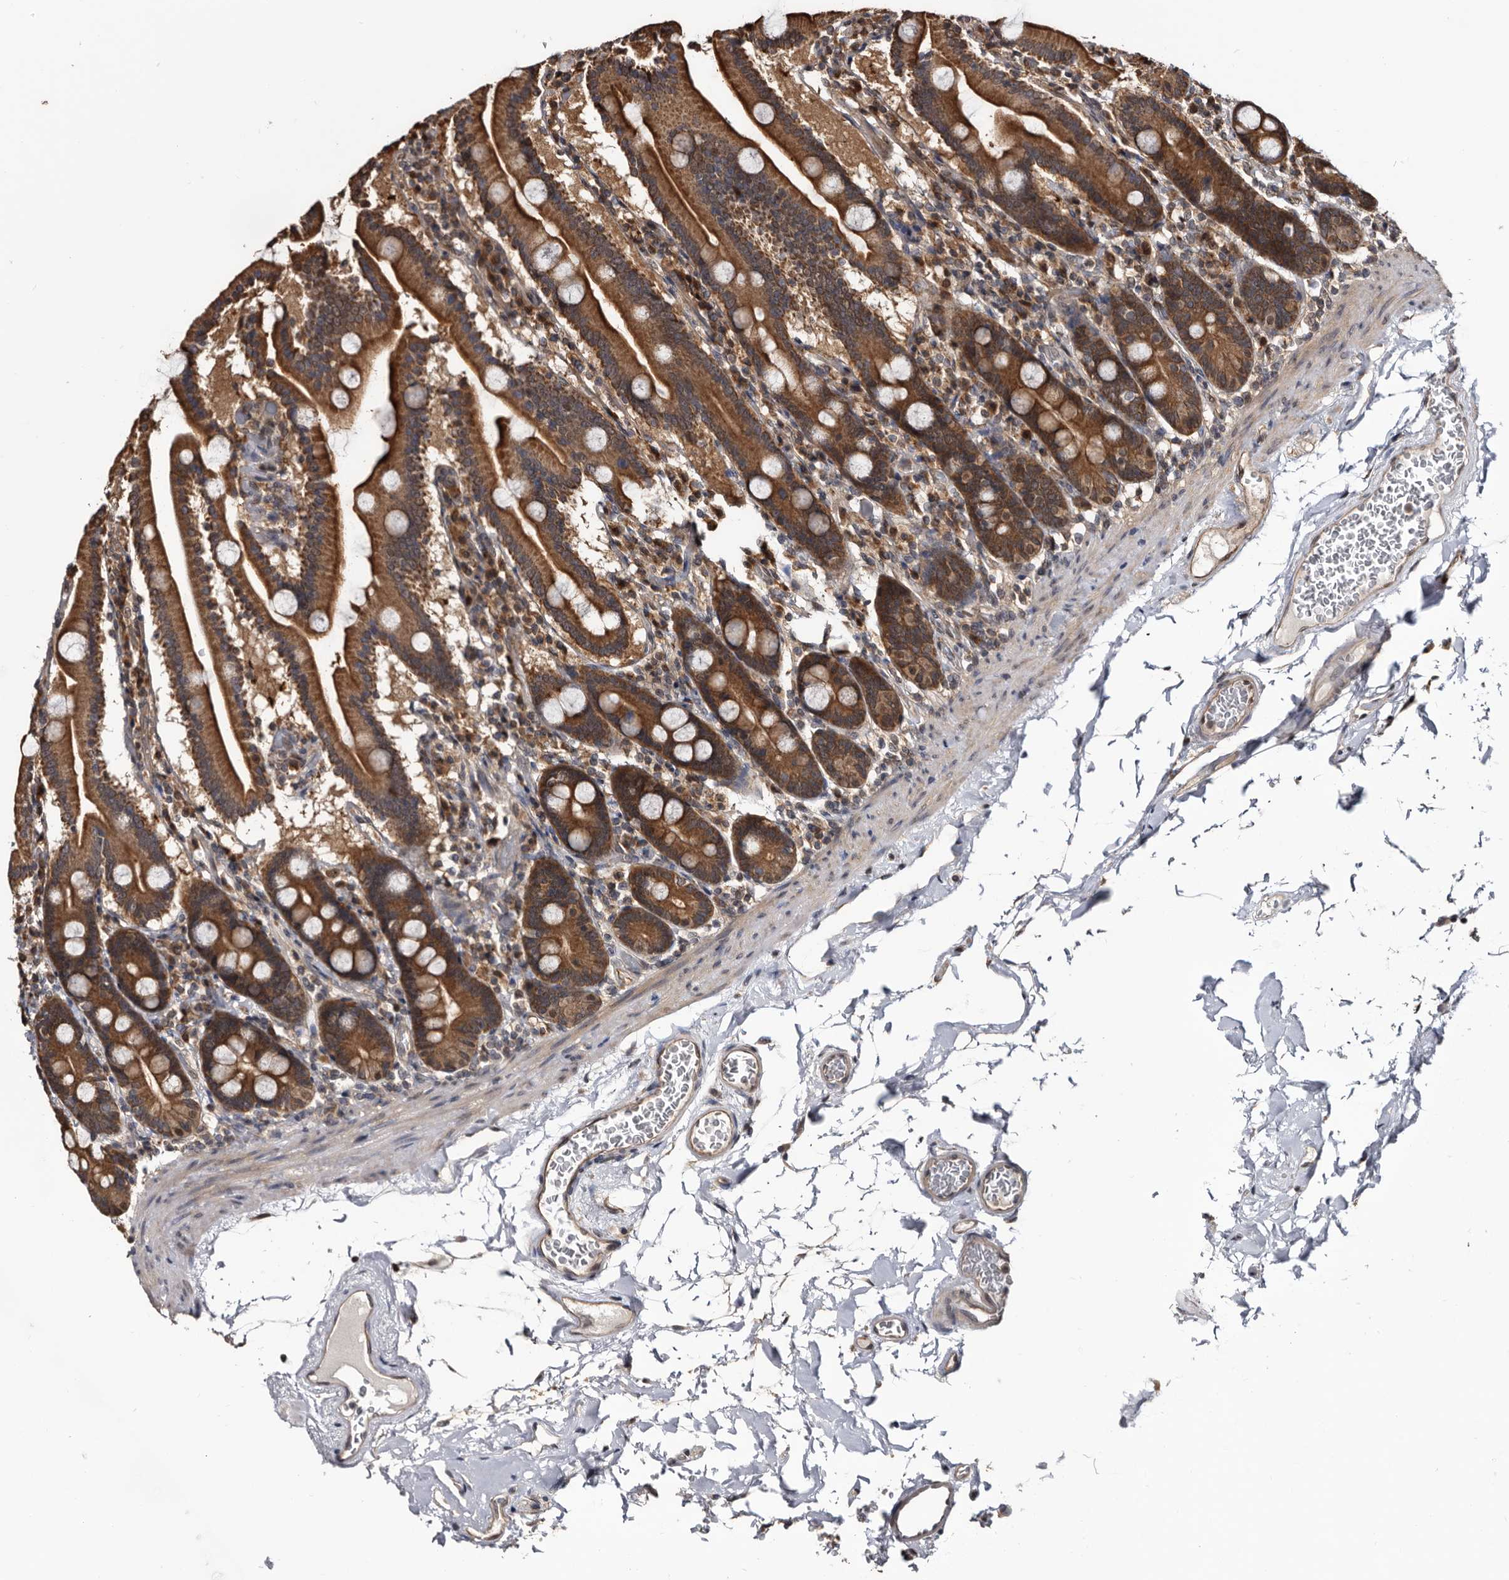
{"staining": {"intensity": "strong", "quantity": ">75%", "location": "cytoplasmic/membranous"}, "tissue": "duodenum", "cell_type": "Glandular cells", "image_type": "normal", "snomed": [{"axis": "morphology", "description": "Normal tissue, NOS"}, {"axis": "topography", "description": "Duodenum"}], "caption": "Protein staining of normal duodenum exhibits strong cytoplasmic/membranous expression in about >75% of glandular cells. (Brightfield microscopy of DAB IHC at high magnification).", "gene": "TTI2", "patient": {"sex": "male", "age": 55}}